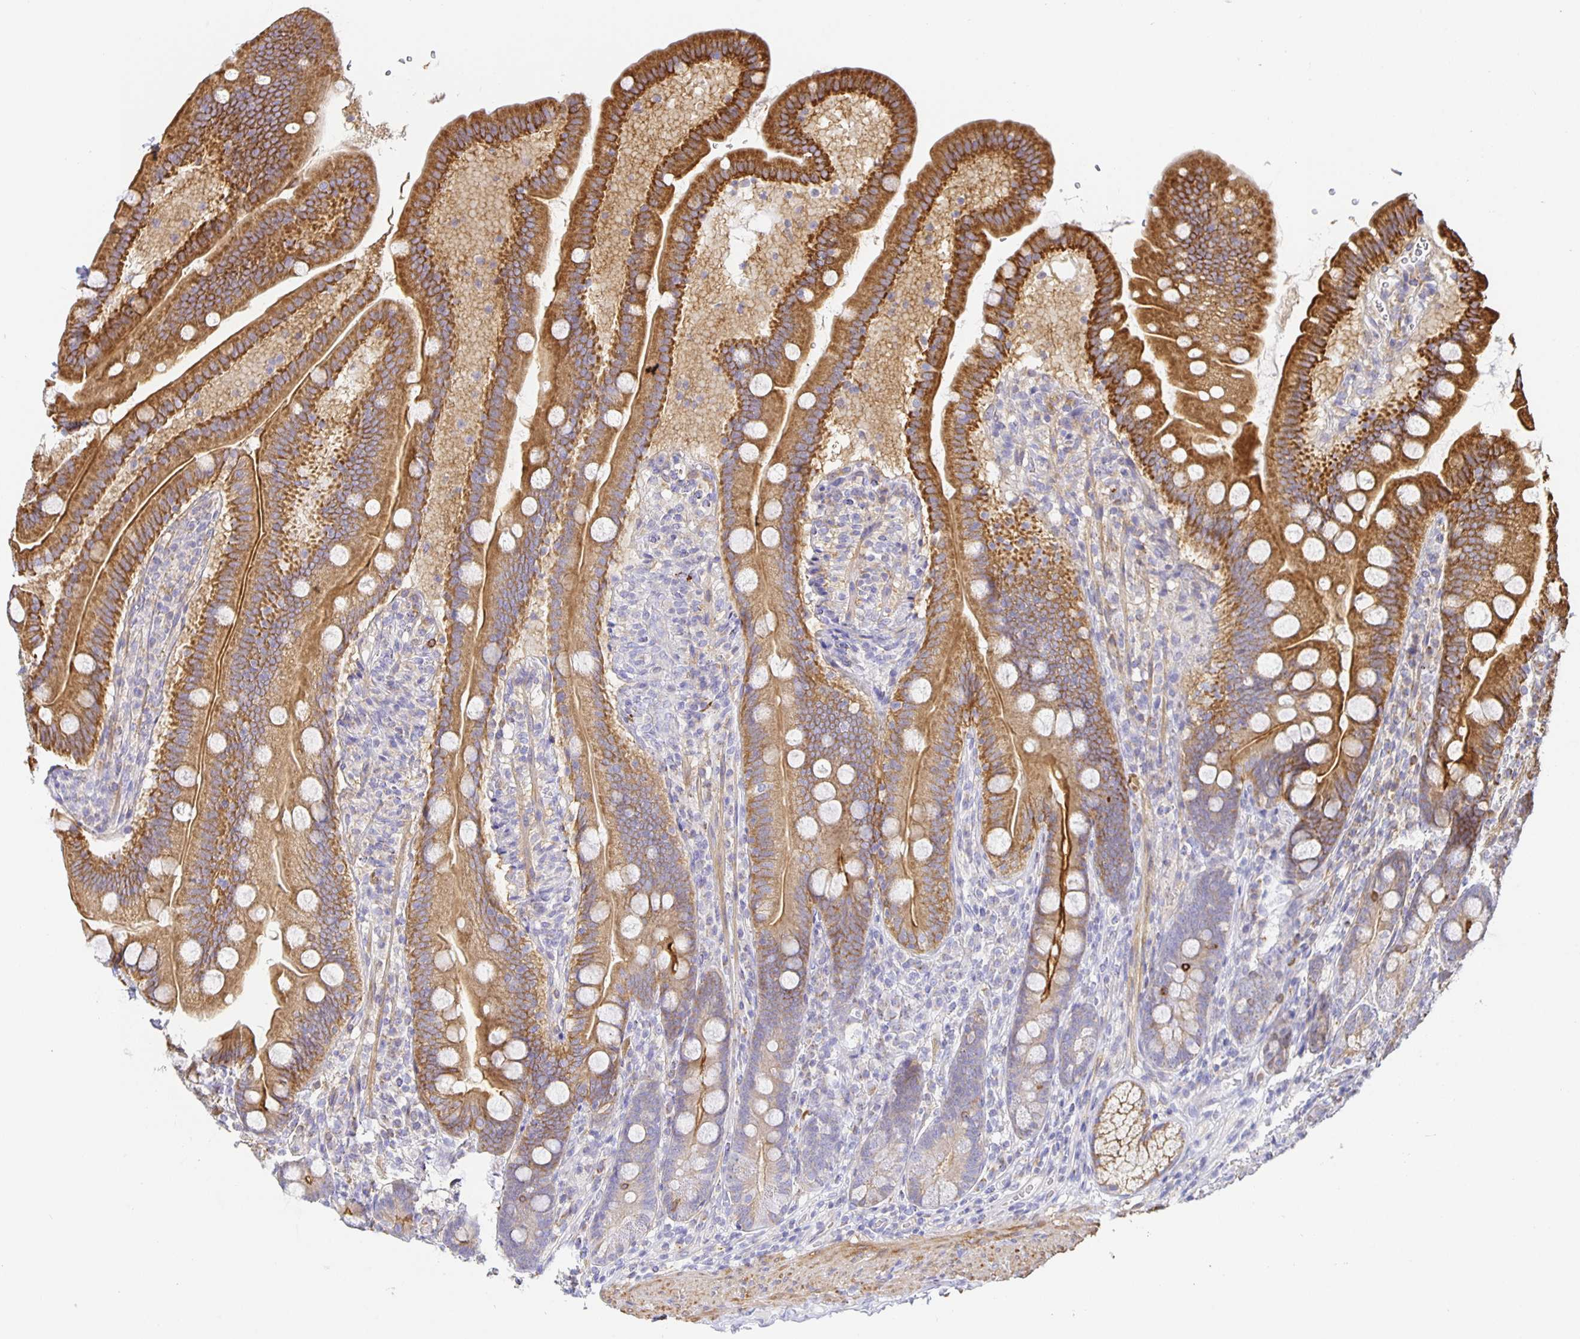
{"staining": {"intensity": "strong", "quantity": ">75%", "location": "cytoplasmic/membranous"}, "tissue": "duodenum", "cell_type": "Glandular cells", "image_type": "normal", "snomed": [{"axis": "morphology", "description": "Normal tissue, NOS"}, {"axis": "topography", "description": "Duodenum"}], "caption": "Immunohistochemical staining of unremarkable duodenum reveals high levels of strong cytoplasmic/membranous positivity in about >75% of glandular cells.", "gene": "FLRT3", "patient": {"sex": "female", "age": 67}}